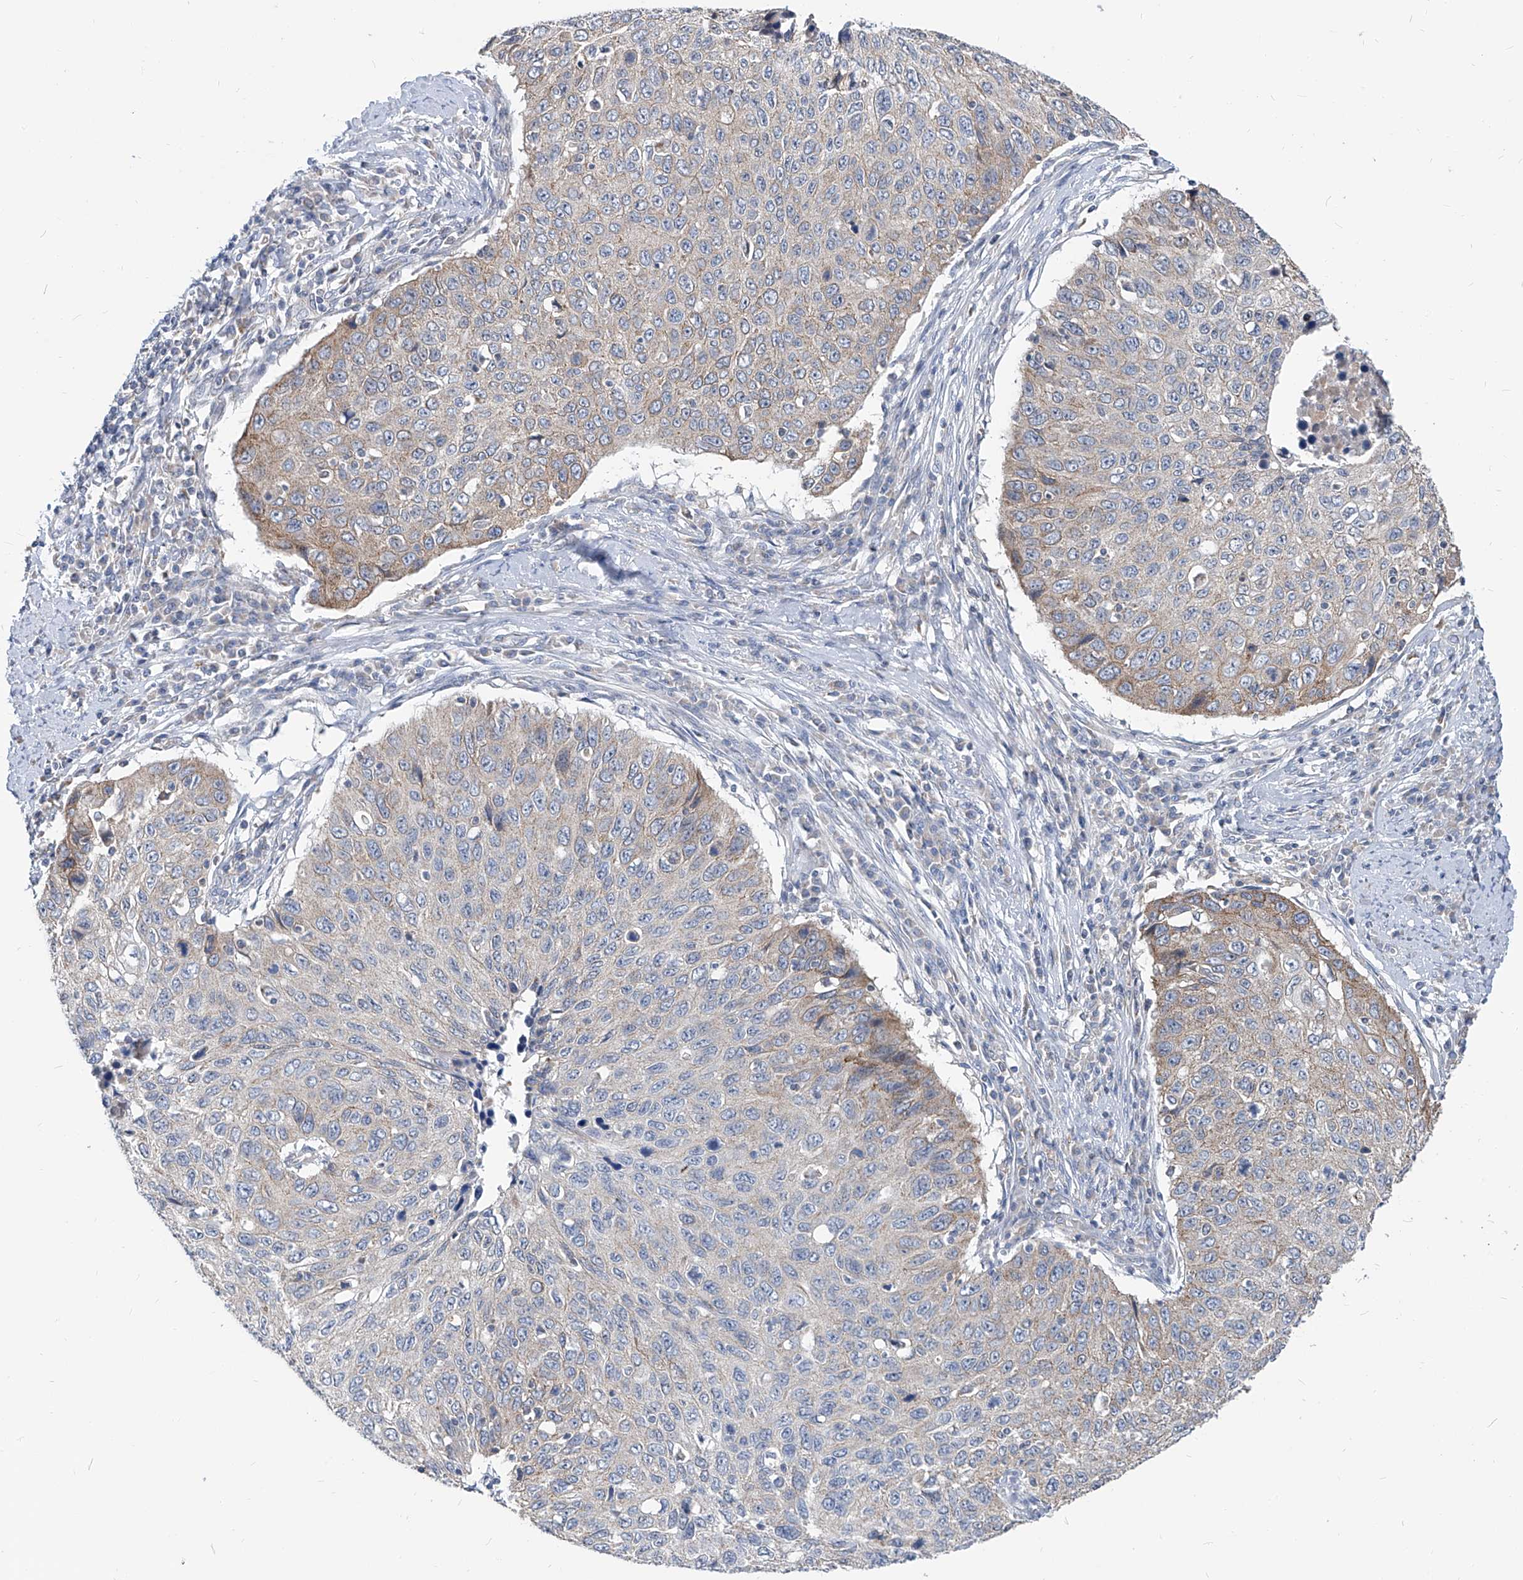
{"staining": {"intensity": "weak", "quantity": "<25%", "location": "cytoplasmic/membranous"}, "tissue": "cervical cancer", "cell_type": "Tumor cells", "image_type": "cancer", "snomed": [{"axis": "morphology", "description": "Squamous cell carcinoma, NOS"}, {"axis": "topography", "description": "Cervix"}], "caption": "Image shows no protein positivity in tumor cells of cervical squamous cell carcinoma tissue.", "gene": "AGPS", "patient": {"sex": "female", "age": 53}}